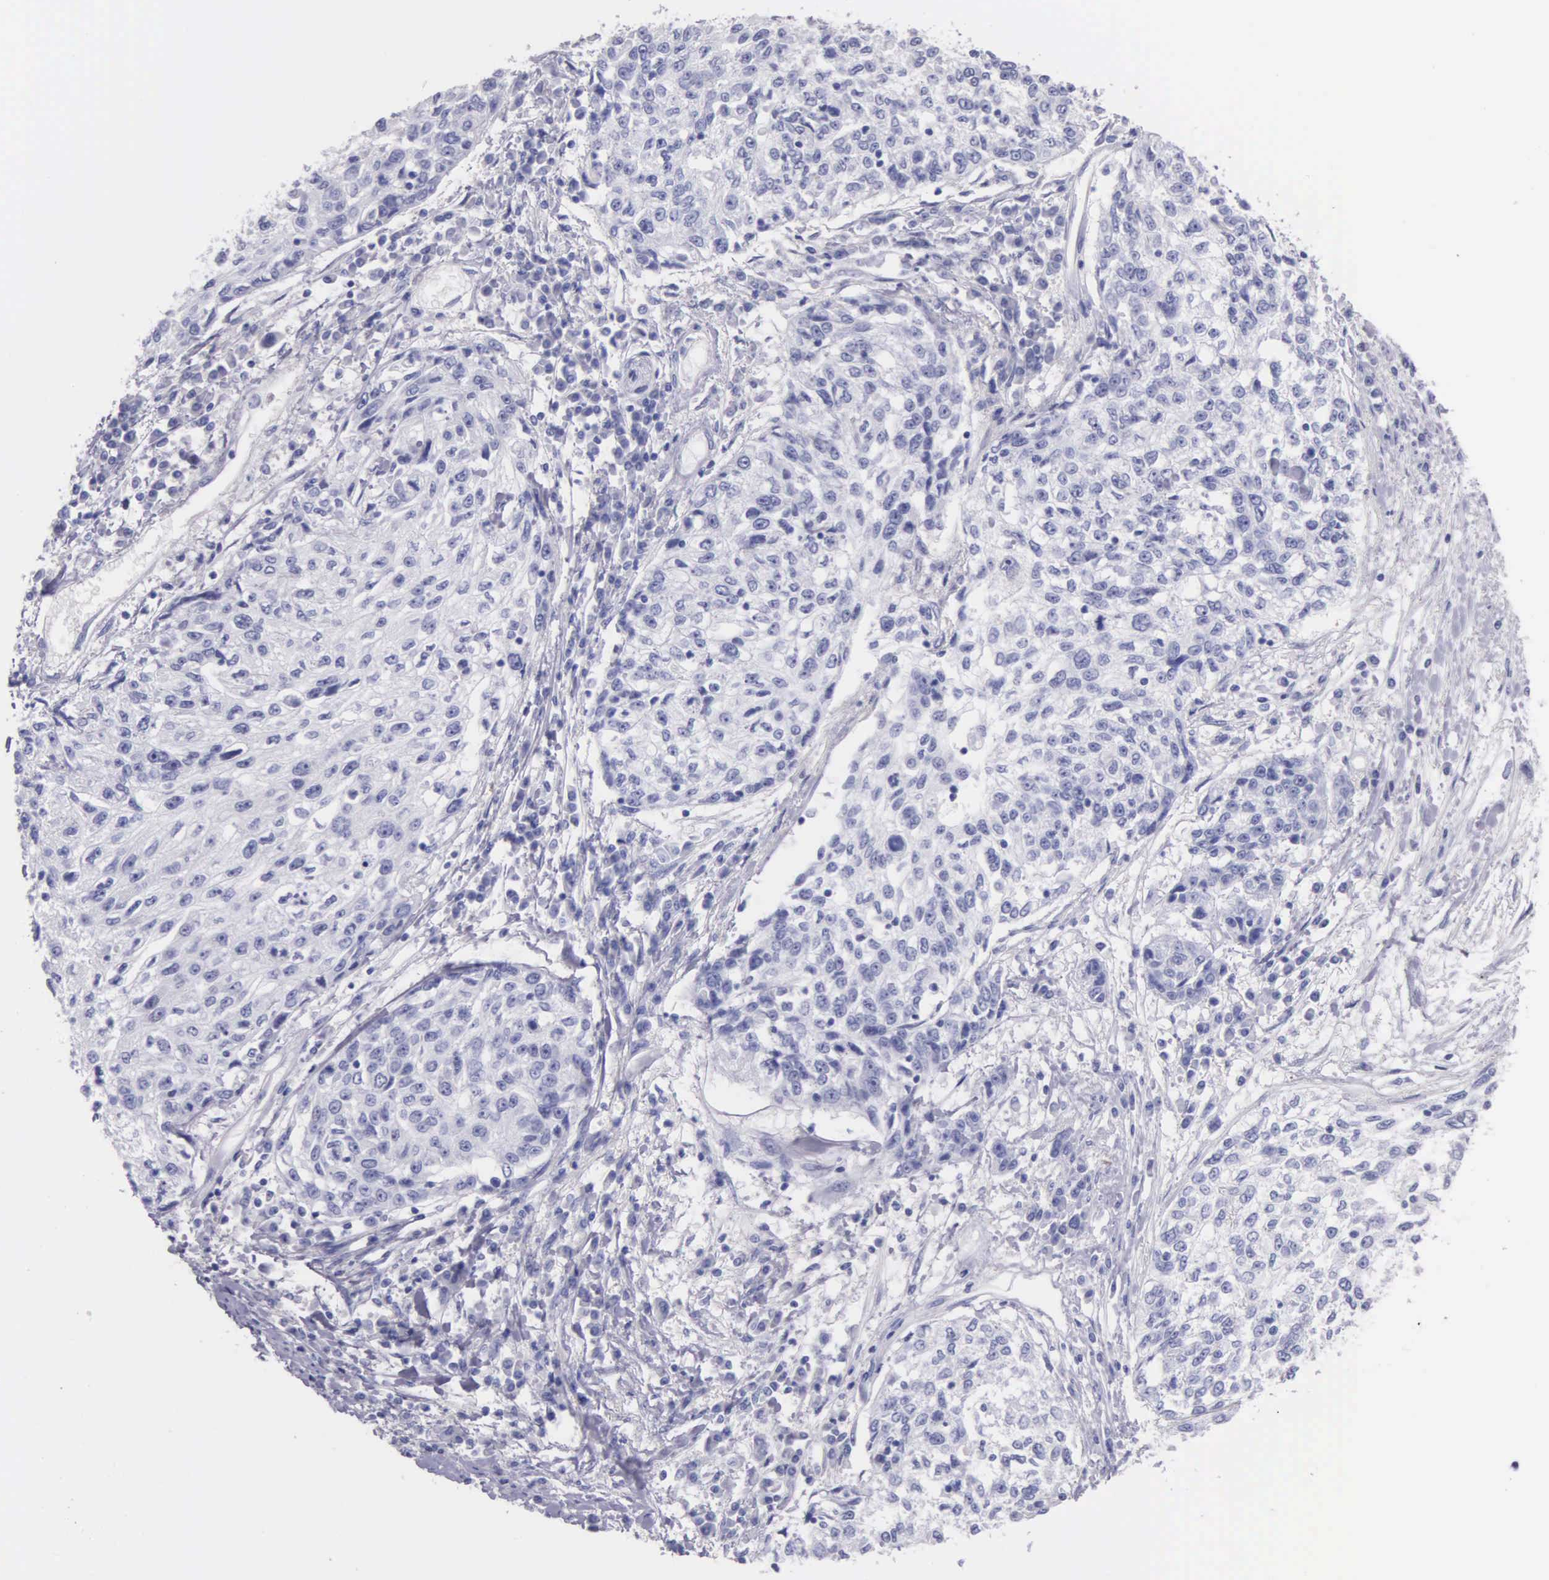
{"staining": {"intensity": "negative", "quantity": "none", "location": "none"}, "tissue": "cervical cancer", "cell_type": "Tumor cells", "image_type": "cancer", "snomed": [{"axis": "morphology", "description": "Squamous cell carcinoma, NOS"}, {"axis": "topography", "description": "Cervix"}], "caption": "This is a micrograph of immunohistochemistry (IHC) staining of squamous cell carcinoma (cervical), which shows no expression in tumor cells. (Brightfield microscopy of DAB (3,3'-diaminobenzidine) IHC at high magnification).", "gene": "GSTT2", "patient": {"sex": "female", "age": 57}}